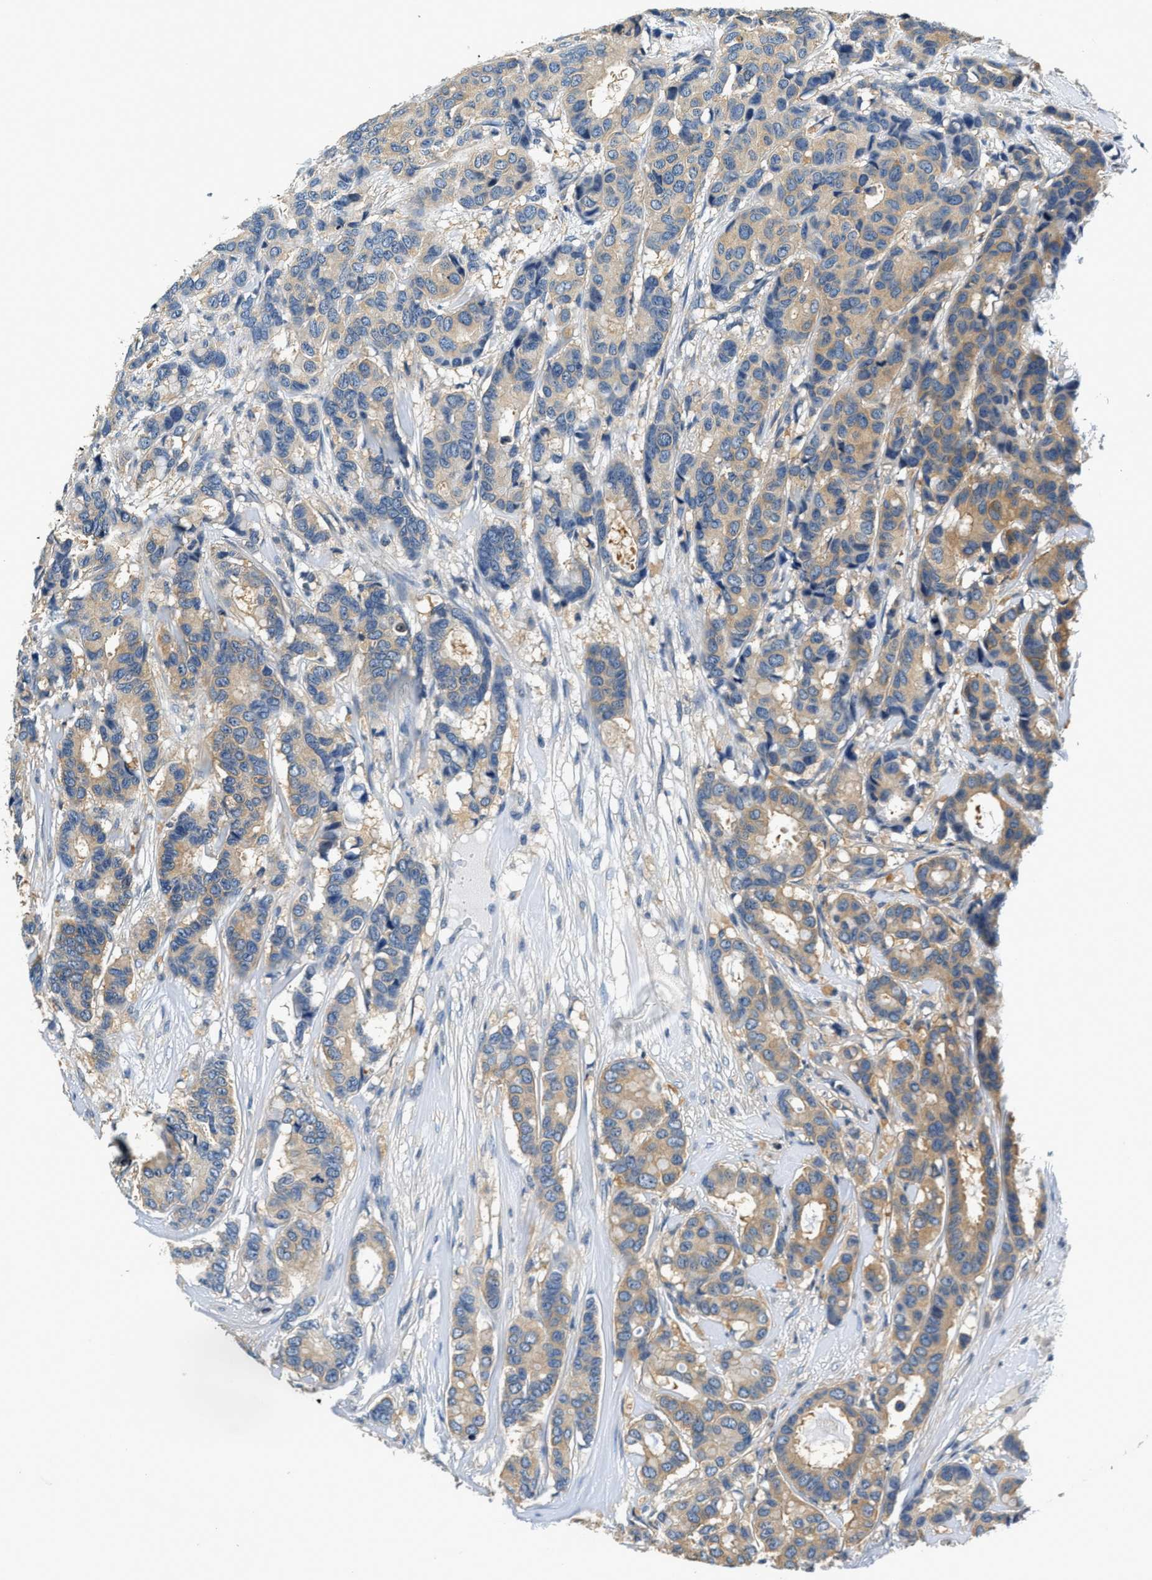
{"staining": {"intensity": "moderate", "quantity": ">75%", "location": "cytoplasmic/membranous"}, "tissue": "breast cancer", "cell_type": "Tumor cells", "image_type": "cancer", "snomed": [{"axis": "morphology", "description": "Duct carcinoma"}, {"axis": "topography", "description": "Breast"}], "caption": "An image of human breast cancer (invasive ductal carcinoma) stained for a protein shows moderate cytoplasmic/membranous brown staining in tumor cells. The staining was performed using DAB, with brown indicating positive protein expression. Nuclei are stained blue with hematoxylin.", "gene": "RESF1", "patient": {"sex": "female", "age": 87}}